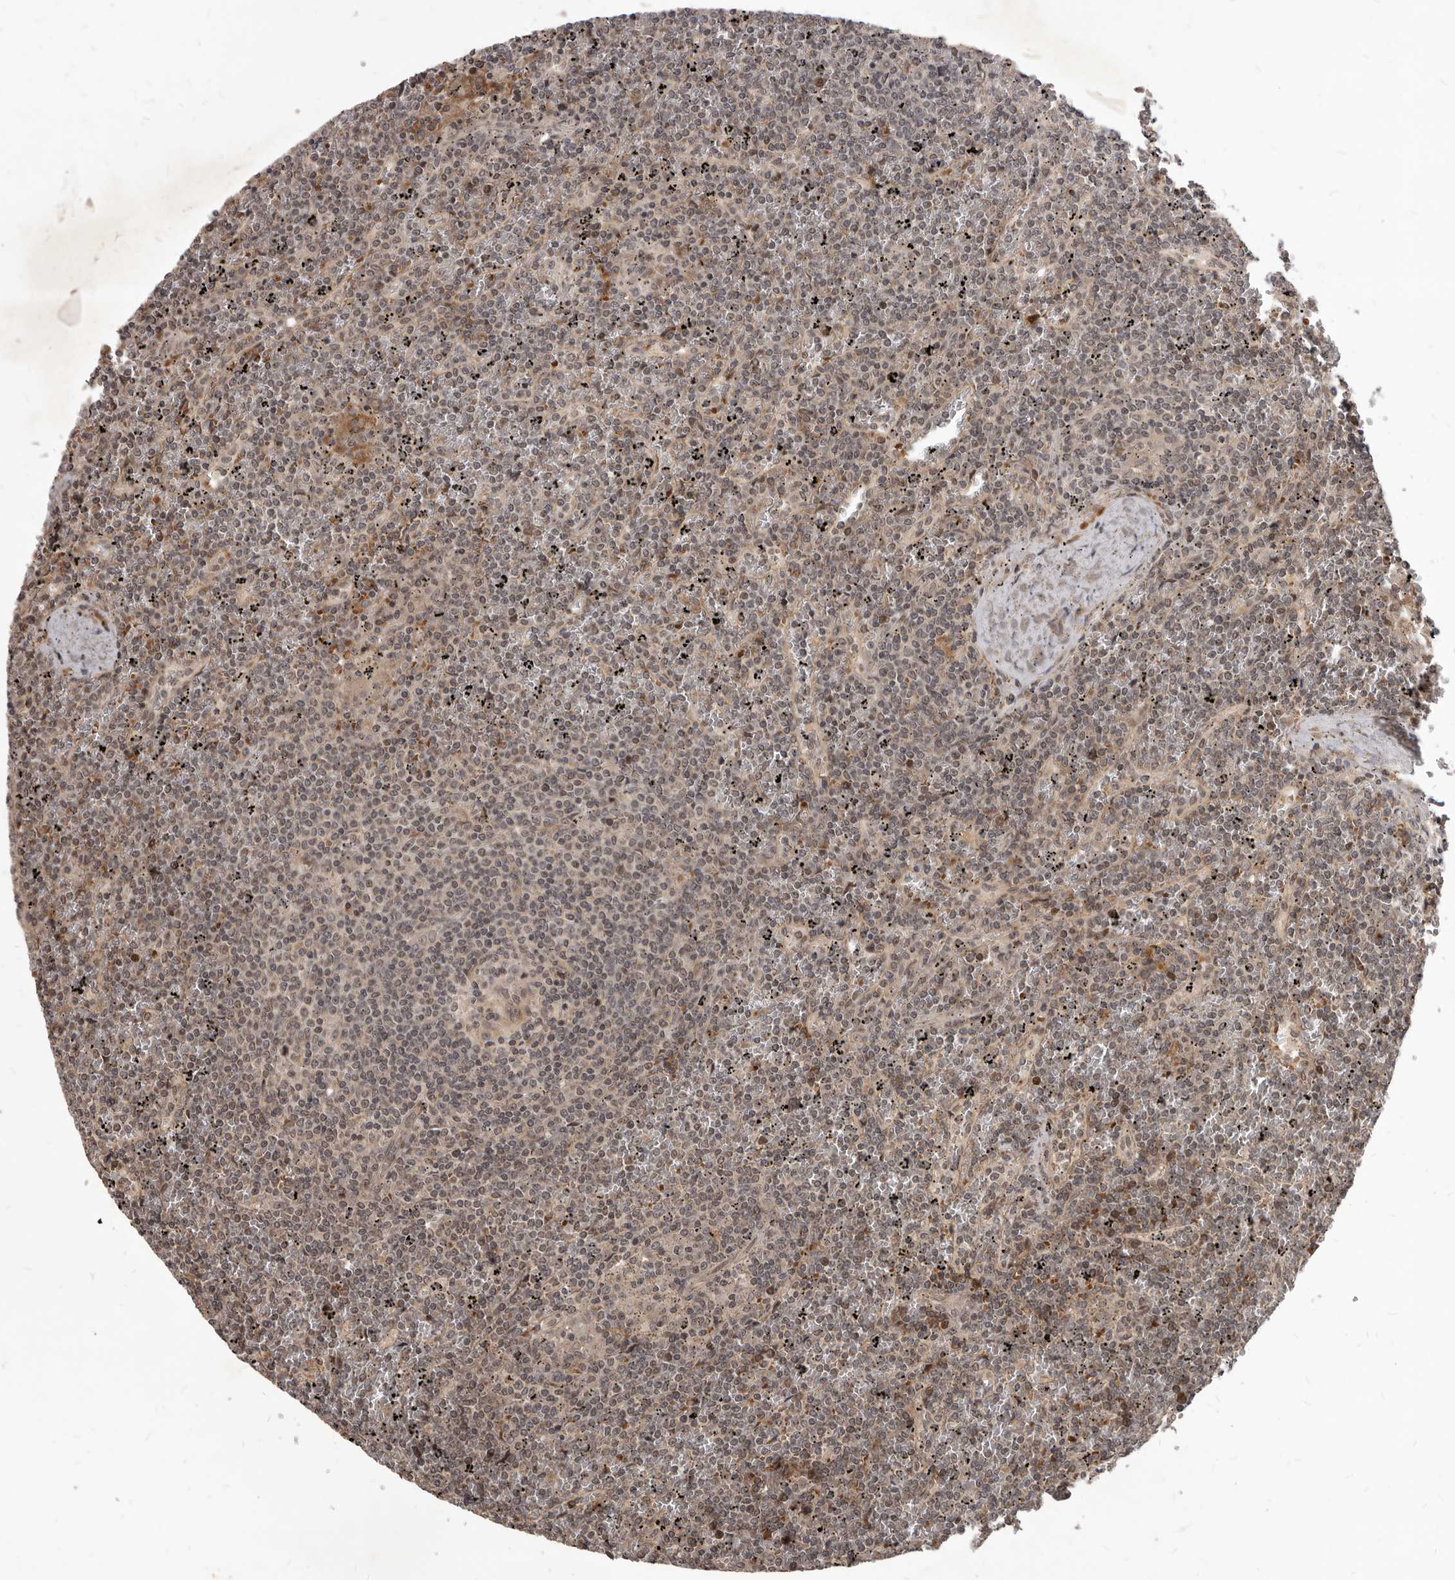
{"staining": {"intensity": "moderate", "quantity": ">75%", "location": "nuclear"}, "tissue": "lymphoma", "cell_type": "Tumor cells", "image_type": "cancer", "snomed": [{"axis": "morphology", "description": "Malignant lymphoma, non-Hodgkin's type, Low grade"}, {"axis": "topography", "description": "Spleen"}], "caption": "This is an image of immunohistochemistry staining of lymphoma, which shows moderate positivity in the nuclear of tumor cells.", "gene": "GABPB2", "patient": {"sex": "female", "age": 19}}